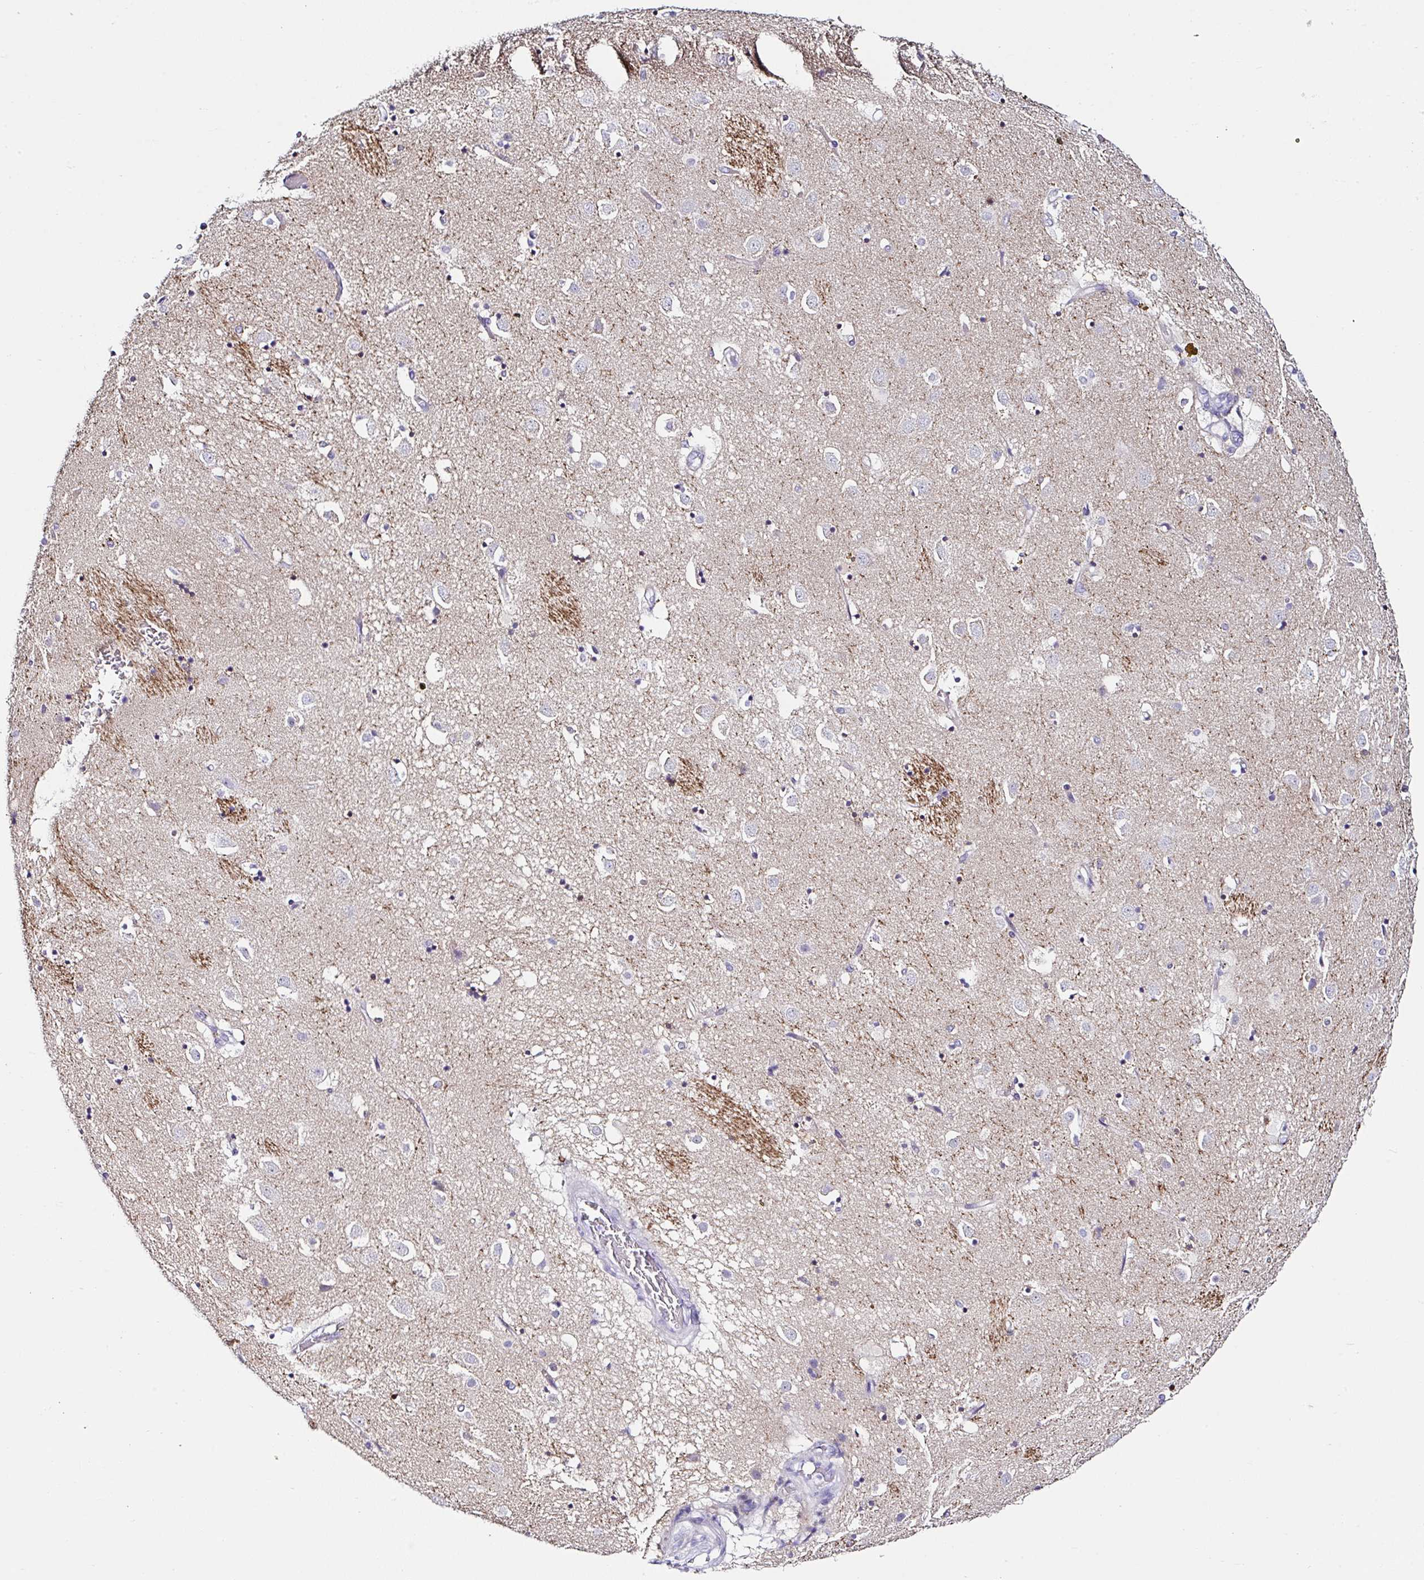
{"staining": {"intensity": "negative", "quantity": "none", "location": "none"}, "tissue": "caudate", "cell_type": "Glial cells", "image_type": "normal", "snomed": [{"axis": "morphology", "description": "Normal tissue, NOS"}, {"axis": "topography", "description": "Lateral ventricle wall"}], "caption": "DAB (3,3'-diaminobenzidine) immunohistochemical staining of unremarkable human caudate reveals no significant positivity in glial cells.", "gene": "UGT3A1", "patient": {"sex": "male", "age": 58}}